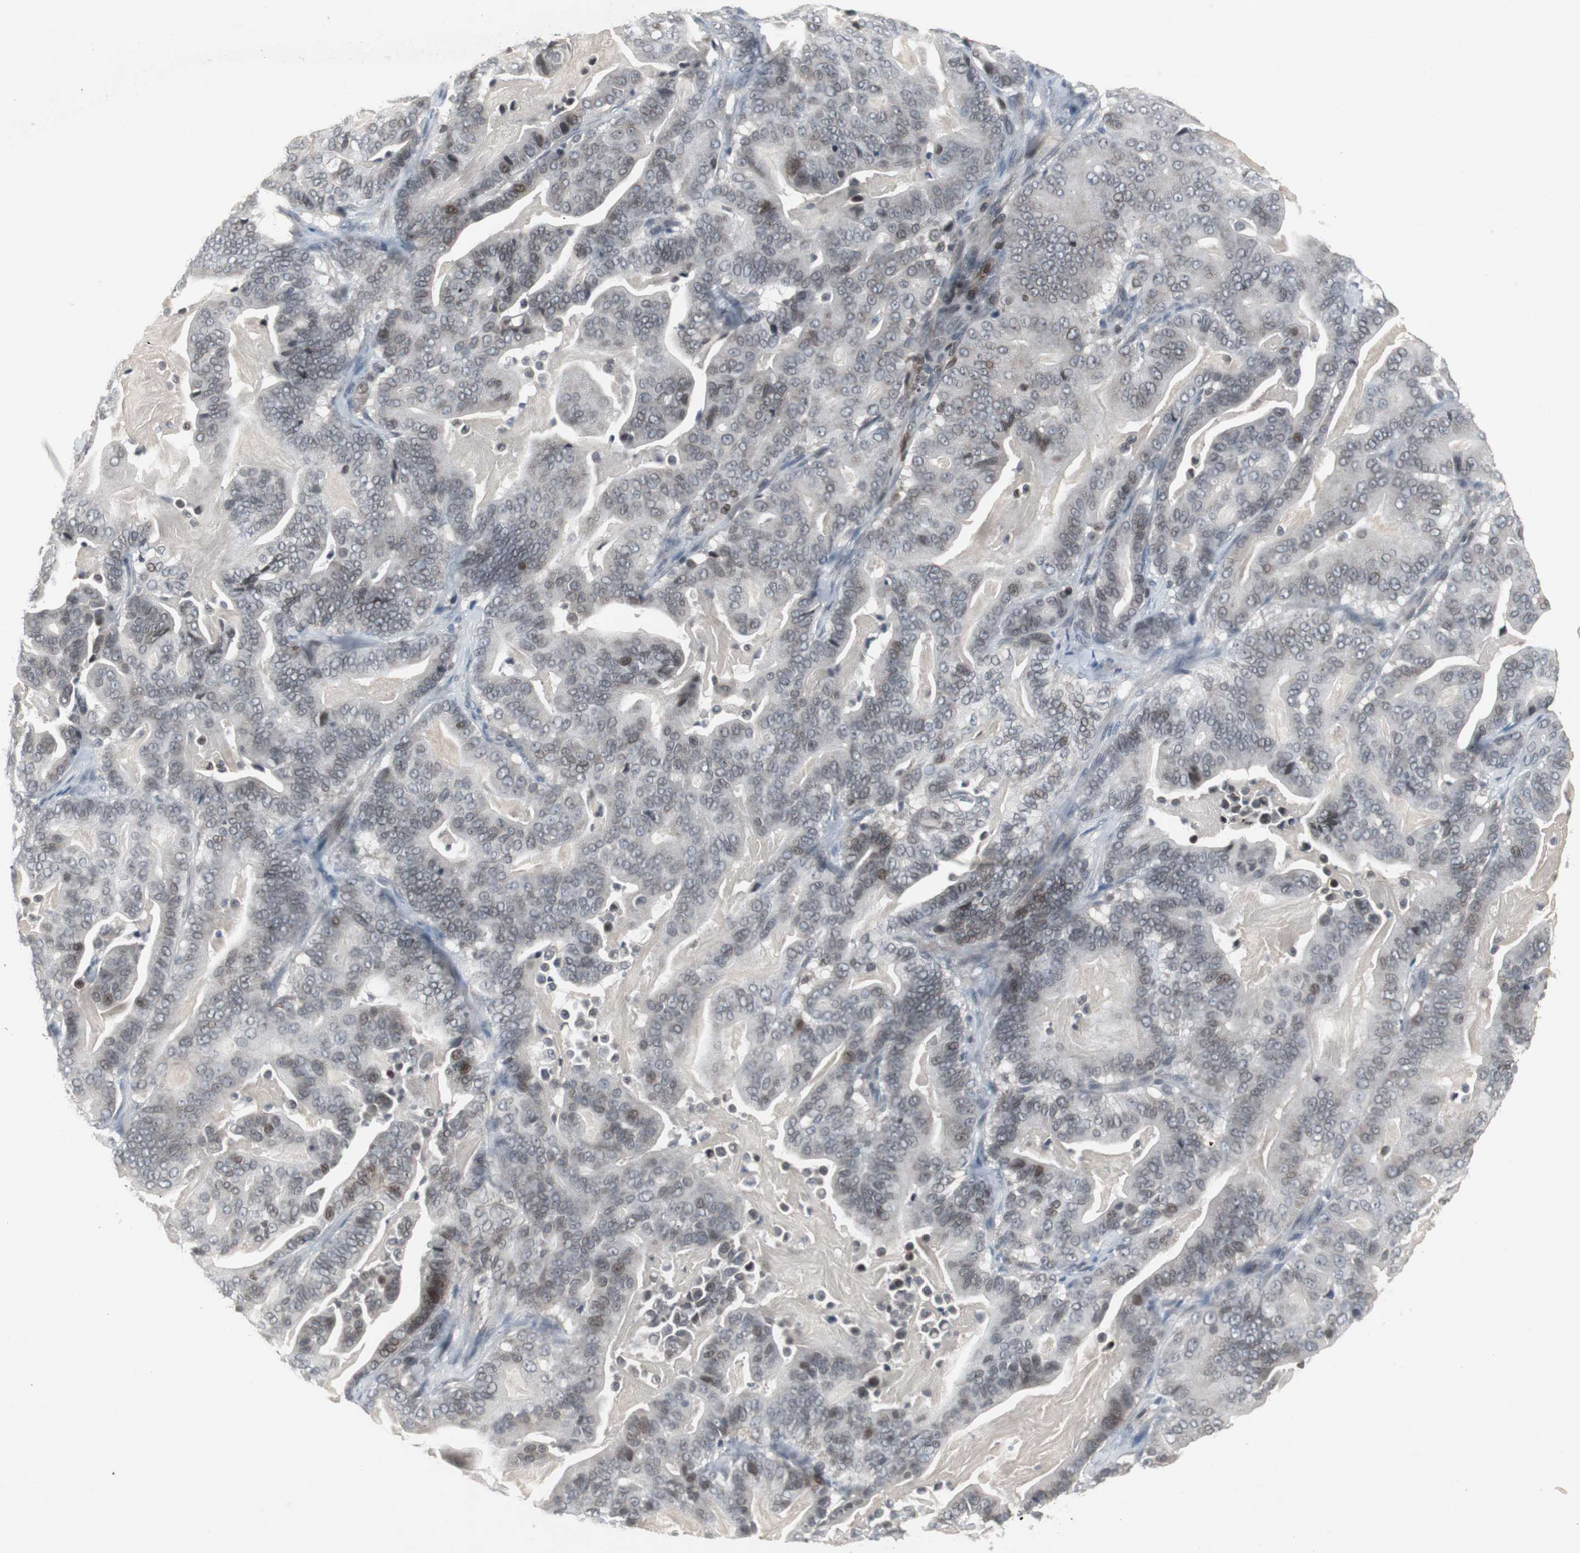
{"staining": {"intensity": "moderate", "quantity": "<25%", "location": "nuclear"}, "tissue": "pancreatic cancer", "cell_type": "Tumor cells", "image_type": "cancer", "snomed": [{"axis": "morphology", "description": "Adenocarcinoma, NOS"}, {"axis": "topography", "description": "Pancreas"}], "caption": "Protein staining of adenocarcinoma (pancreatic) tissue displays moderate nuclear expression in approximately <25% of tumor cells.", "gene": "ZNF396", "patient": {"sex": "male", "age": 63}}